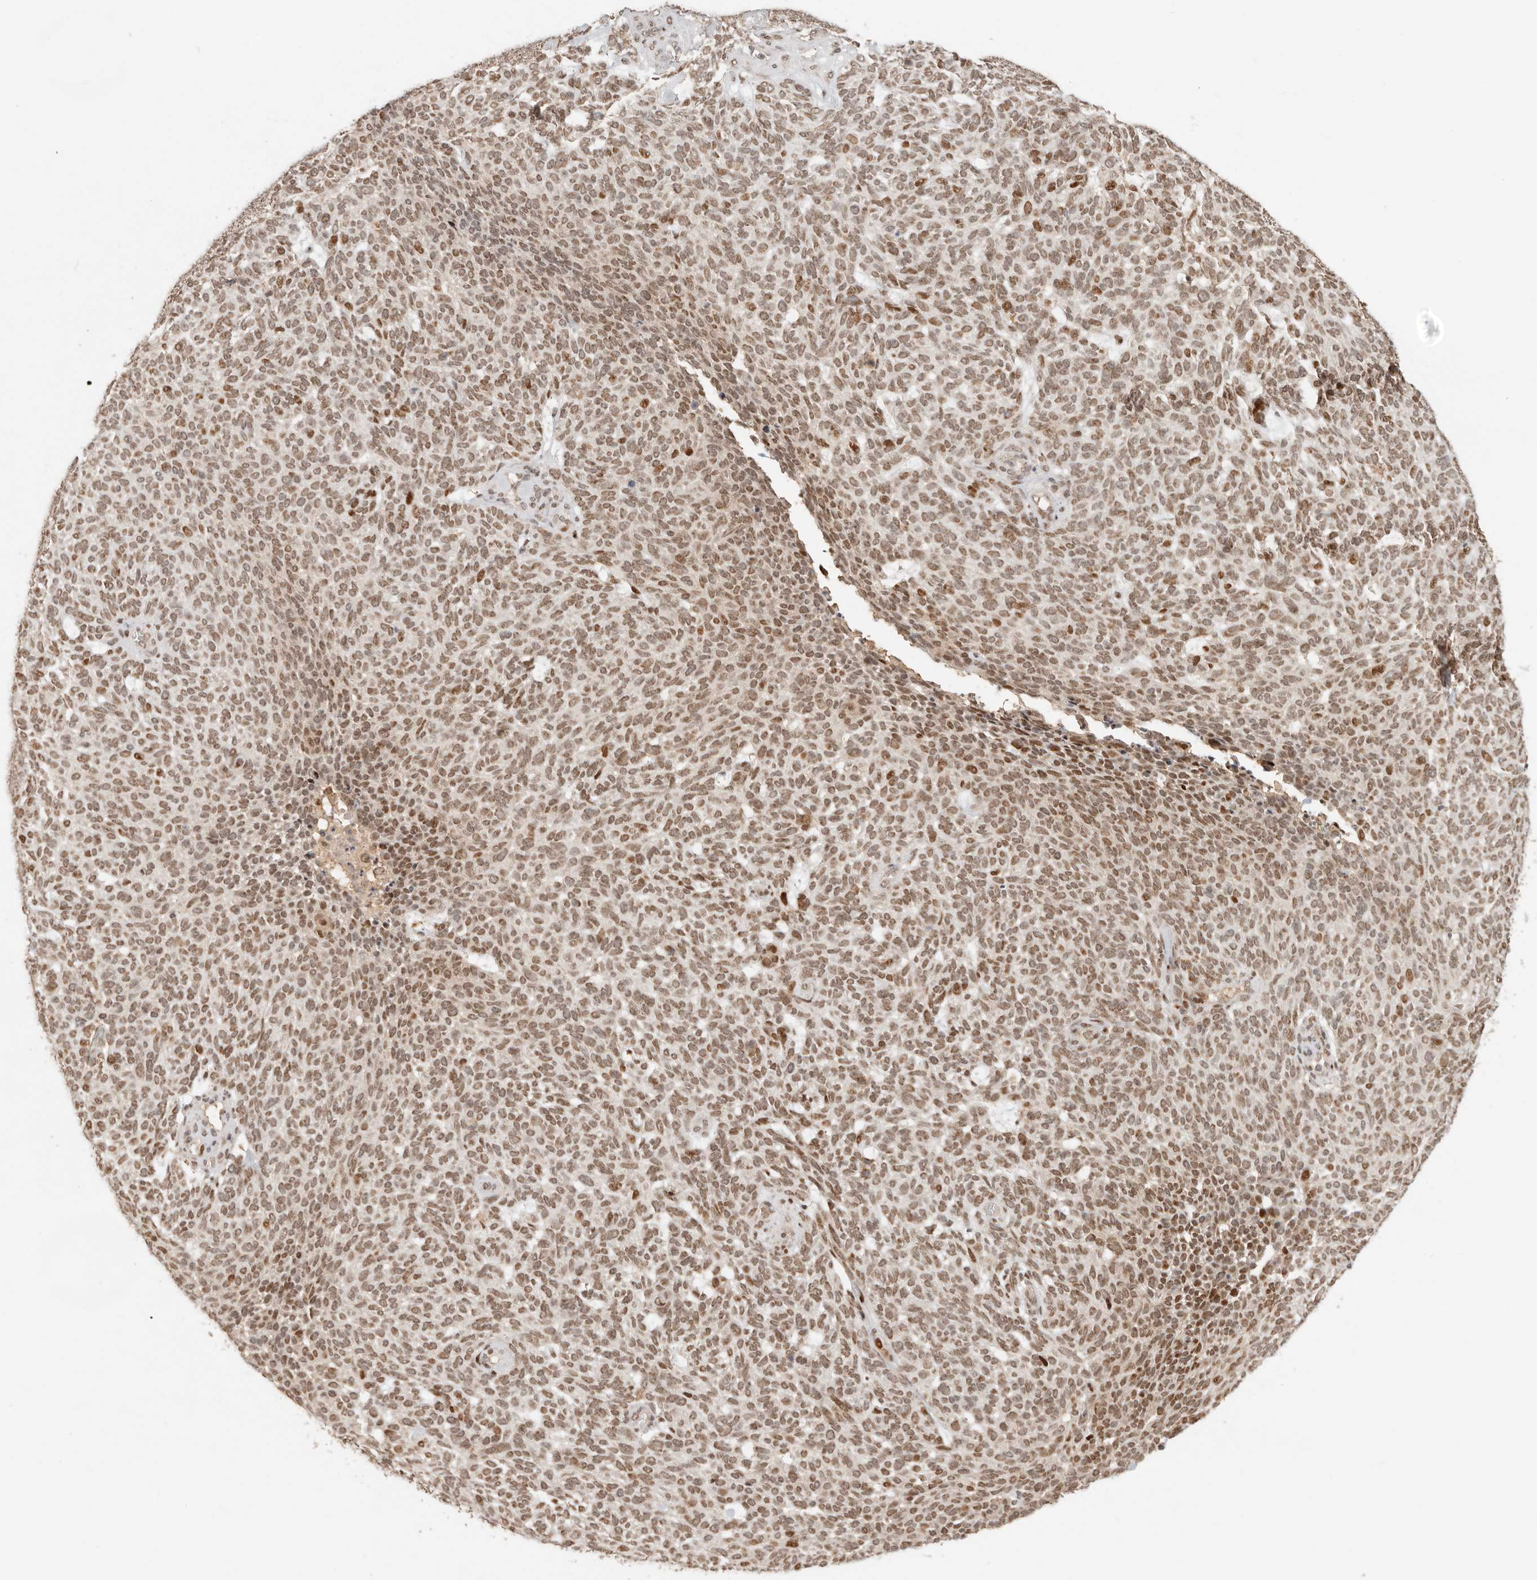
{"staining": {"intensity": "moderate", "quantity": ">75%", "location": "nuclear"}, "tissue": "skin cancer", "cell_type": "Tumor cells", "image_type": "cancer", "snomed": [{"axis": "morphology", "description": "Squamous cell carcinoma, NOS"}, {"axis": "topography", "description": "Skin"}], "caption": "Immunohistochemical staining of skin squamous cell carcinoma shows moderate nuclear protein positivity in about >75% of tumor cells.", "gene": "NPAS2", "patient": {"sex": "female", "age": 90}}